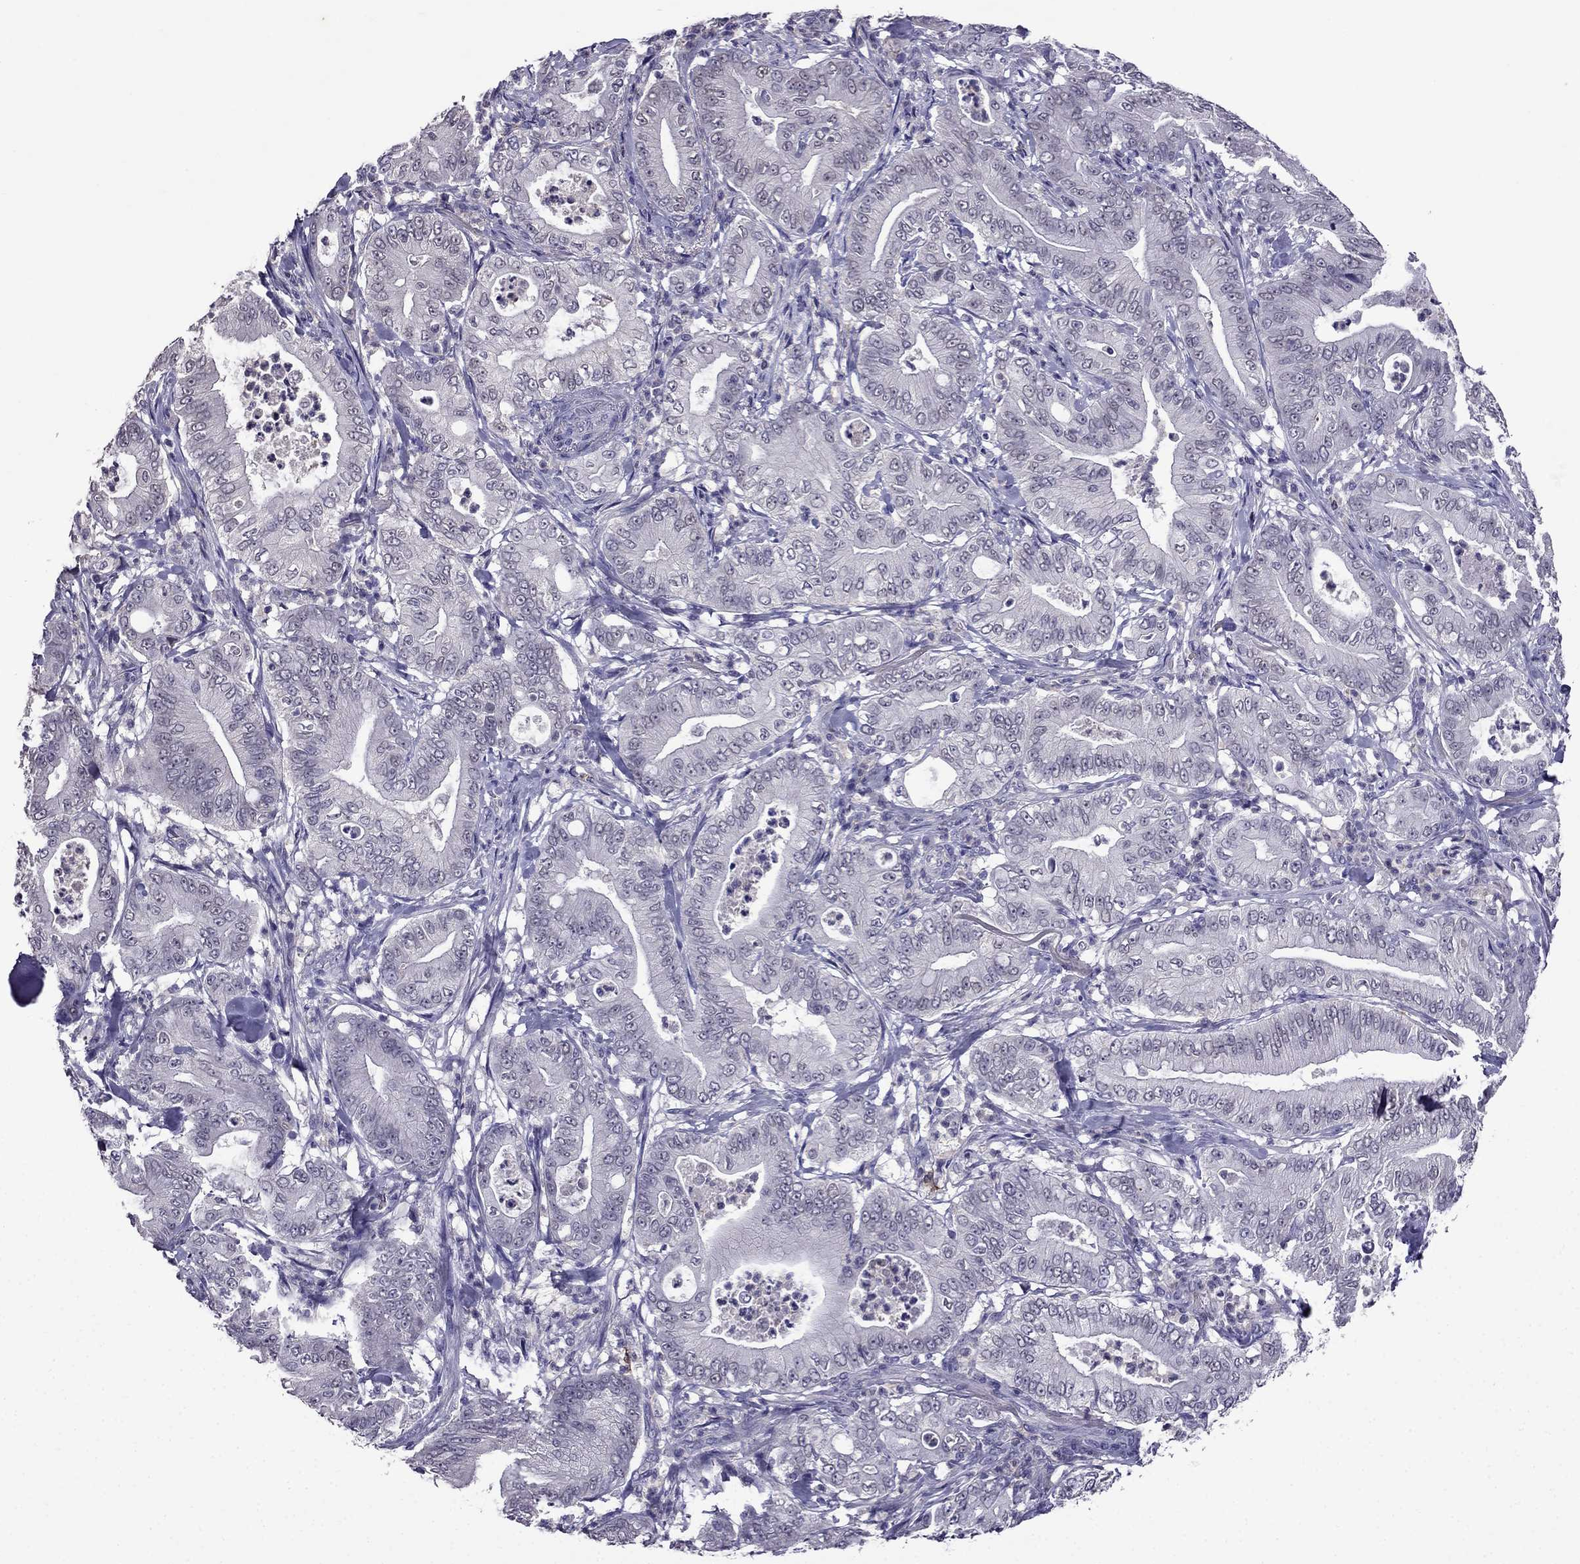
{"staining": {"intensity": "negative", "quantity": "none", "location": "none"}, "tissue": "pancreatic cancer", "cell_type": "Tumor cells", "image_type": "cancer", "snomed": [{"axis": "morphology", "description": "Adenocarcinoma, NOS"}, {"axis": "topography", "description": "Pancreas"}], "caption": "Pancreatic cancer (adenocarcinoma) was stained to show a protein in brown. There is no significant expression in tumor cells.", "gene": "AQP9", "patient": {"sex": "male", "age": 71}}